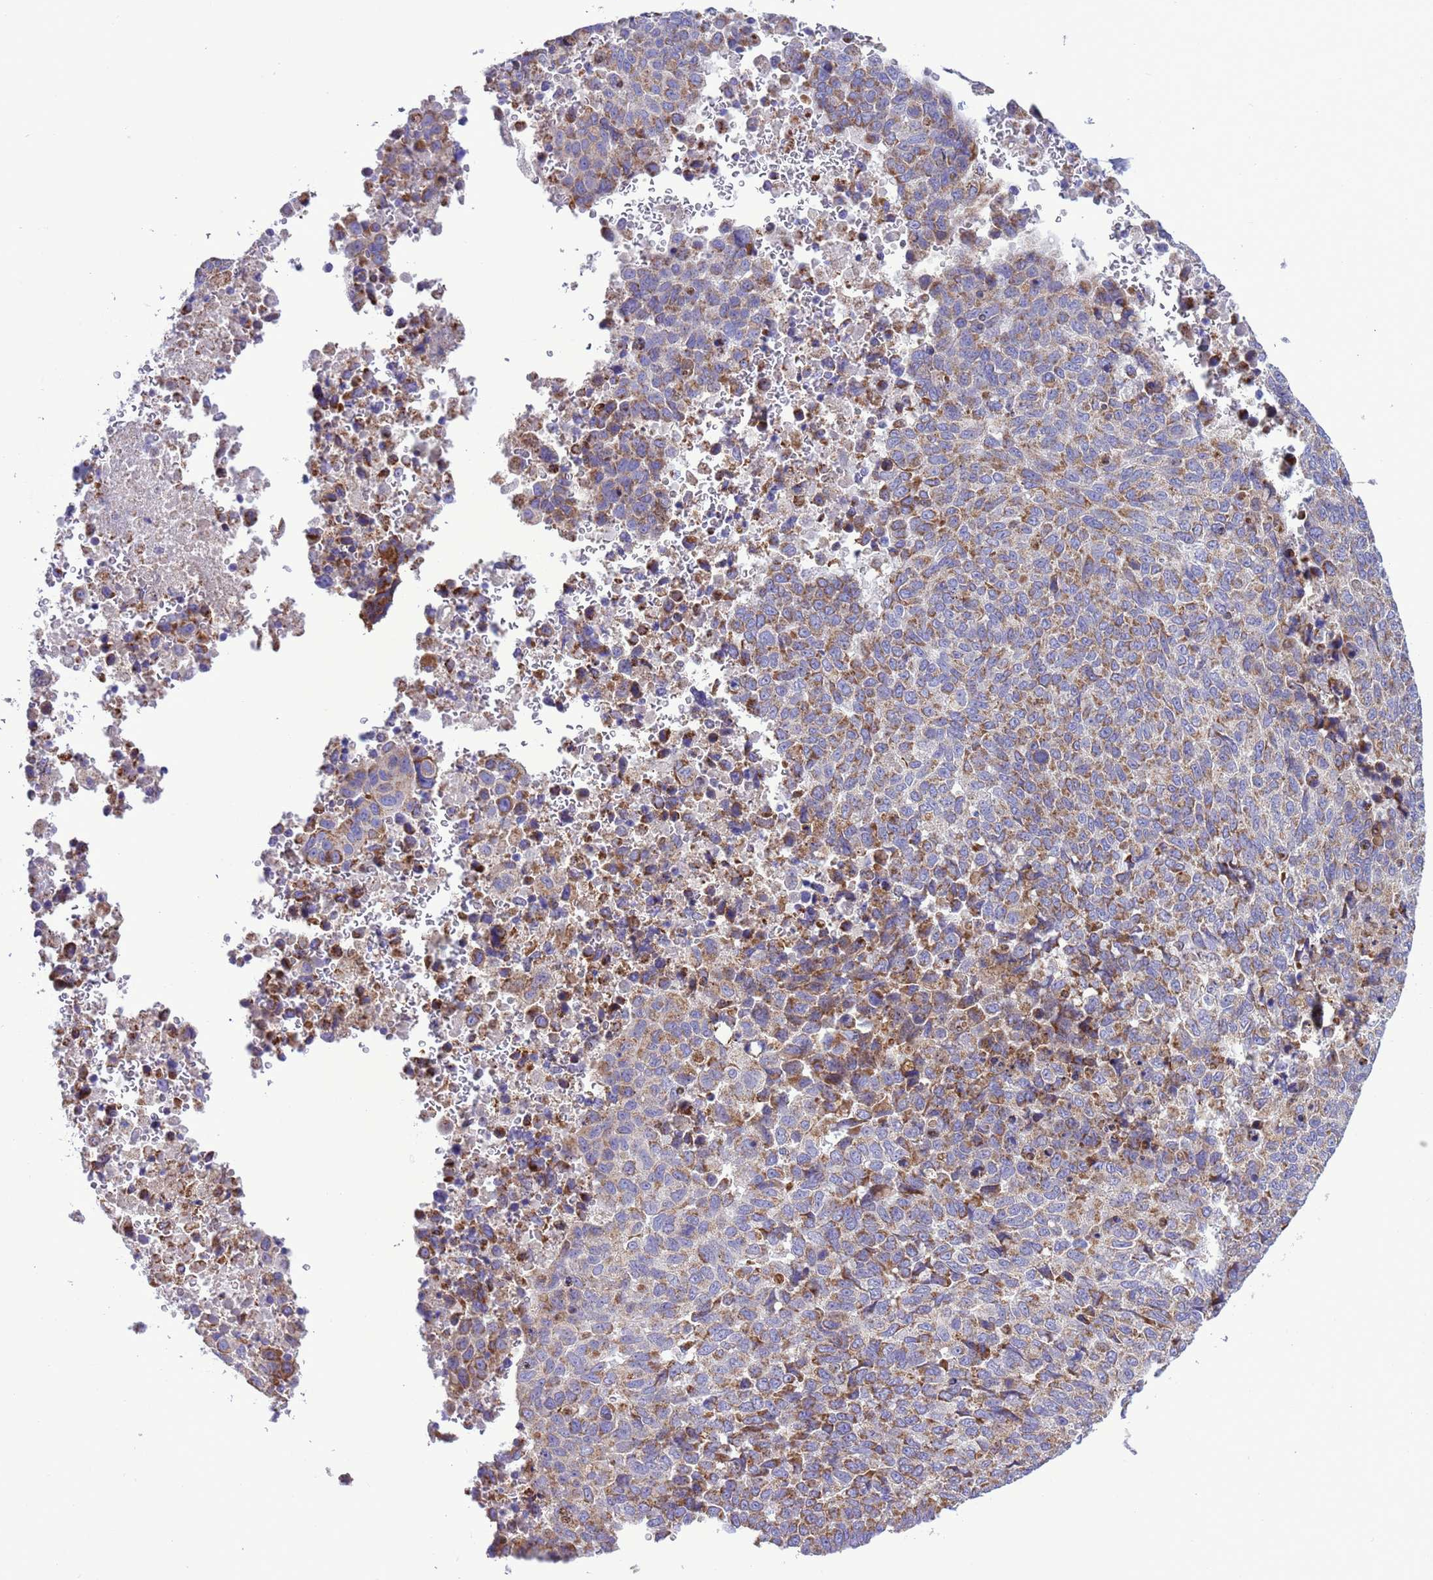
{"staining": {"intensity": "moderate", "quantity": "25%-75%", "location": "cytoplasmic/membranous"}, "tissue": "lung cancer", "cell_type": "Tumor cells", "image_type": "cancer", "snomed": [{"axis": "morphology", "description": "Squamous cell carcinoma, NOS"}, {"axis": "topography", "description": "Lung"}], "caption": "Human lung squamous cell carcinoma stained with a protein marker displays moderate staining in tumor cells.", "gene": "CCDC191", "patient": {"sex": "male", "age": 73}}